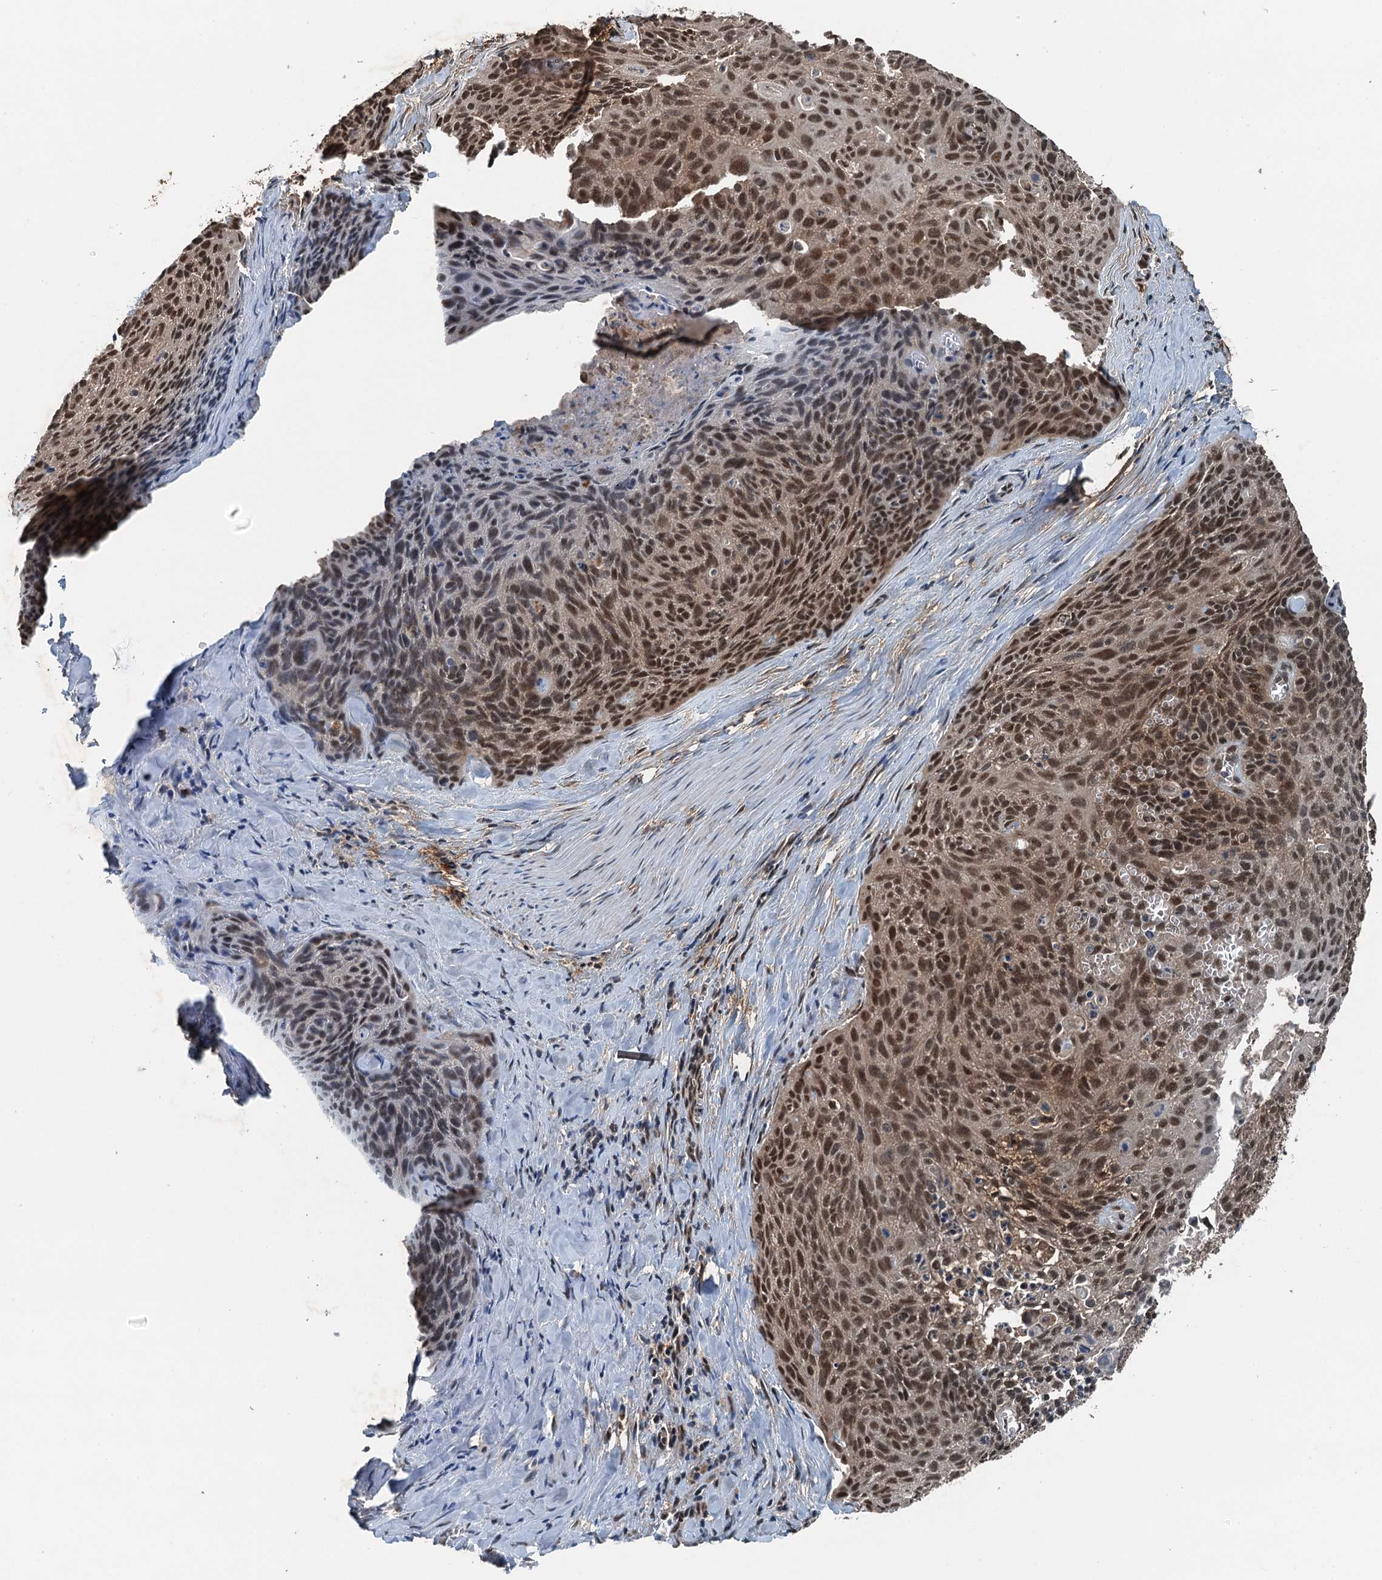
{"staining": {"intensity": "moderate", "quantity": ">75%", "location": "nuclear"}, "tissue": "cervical cancer", "cell_type": "Tumor cells", "image_type": "cancer", "snomed": [{"axis": "morphology", "description": "Squamous cell carcinoma, NOS"}, {"axis": "topography", "description": "Cervix"}], "caption": "Immunohistochemical staining of human cervical cancer shows medium levels of moderate nuclear expression in approximately >75% of tumor cells. (DAB IHC, brown staining for protein, blue staining for nuclei).", "gene": "UBXN6", "patient": {"sex": "female", "age": 55}}